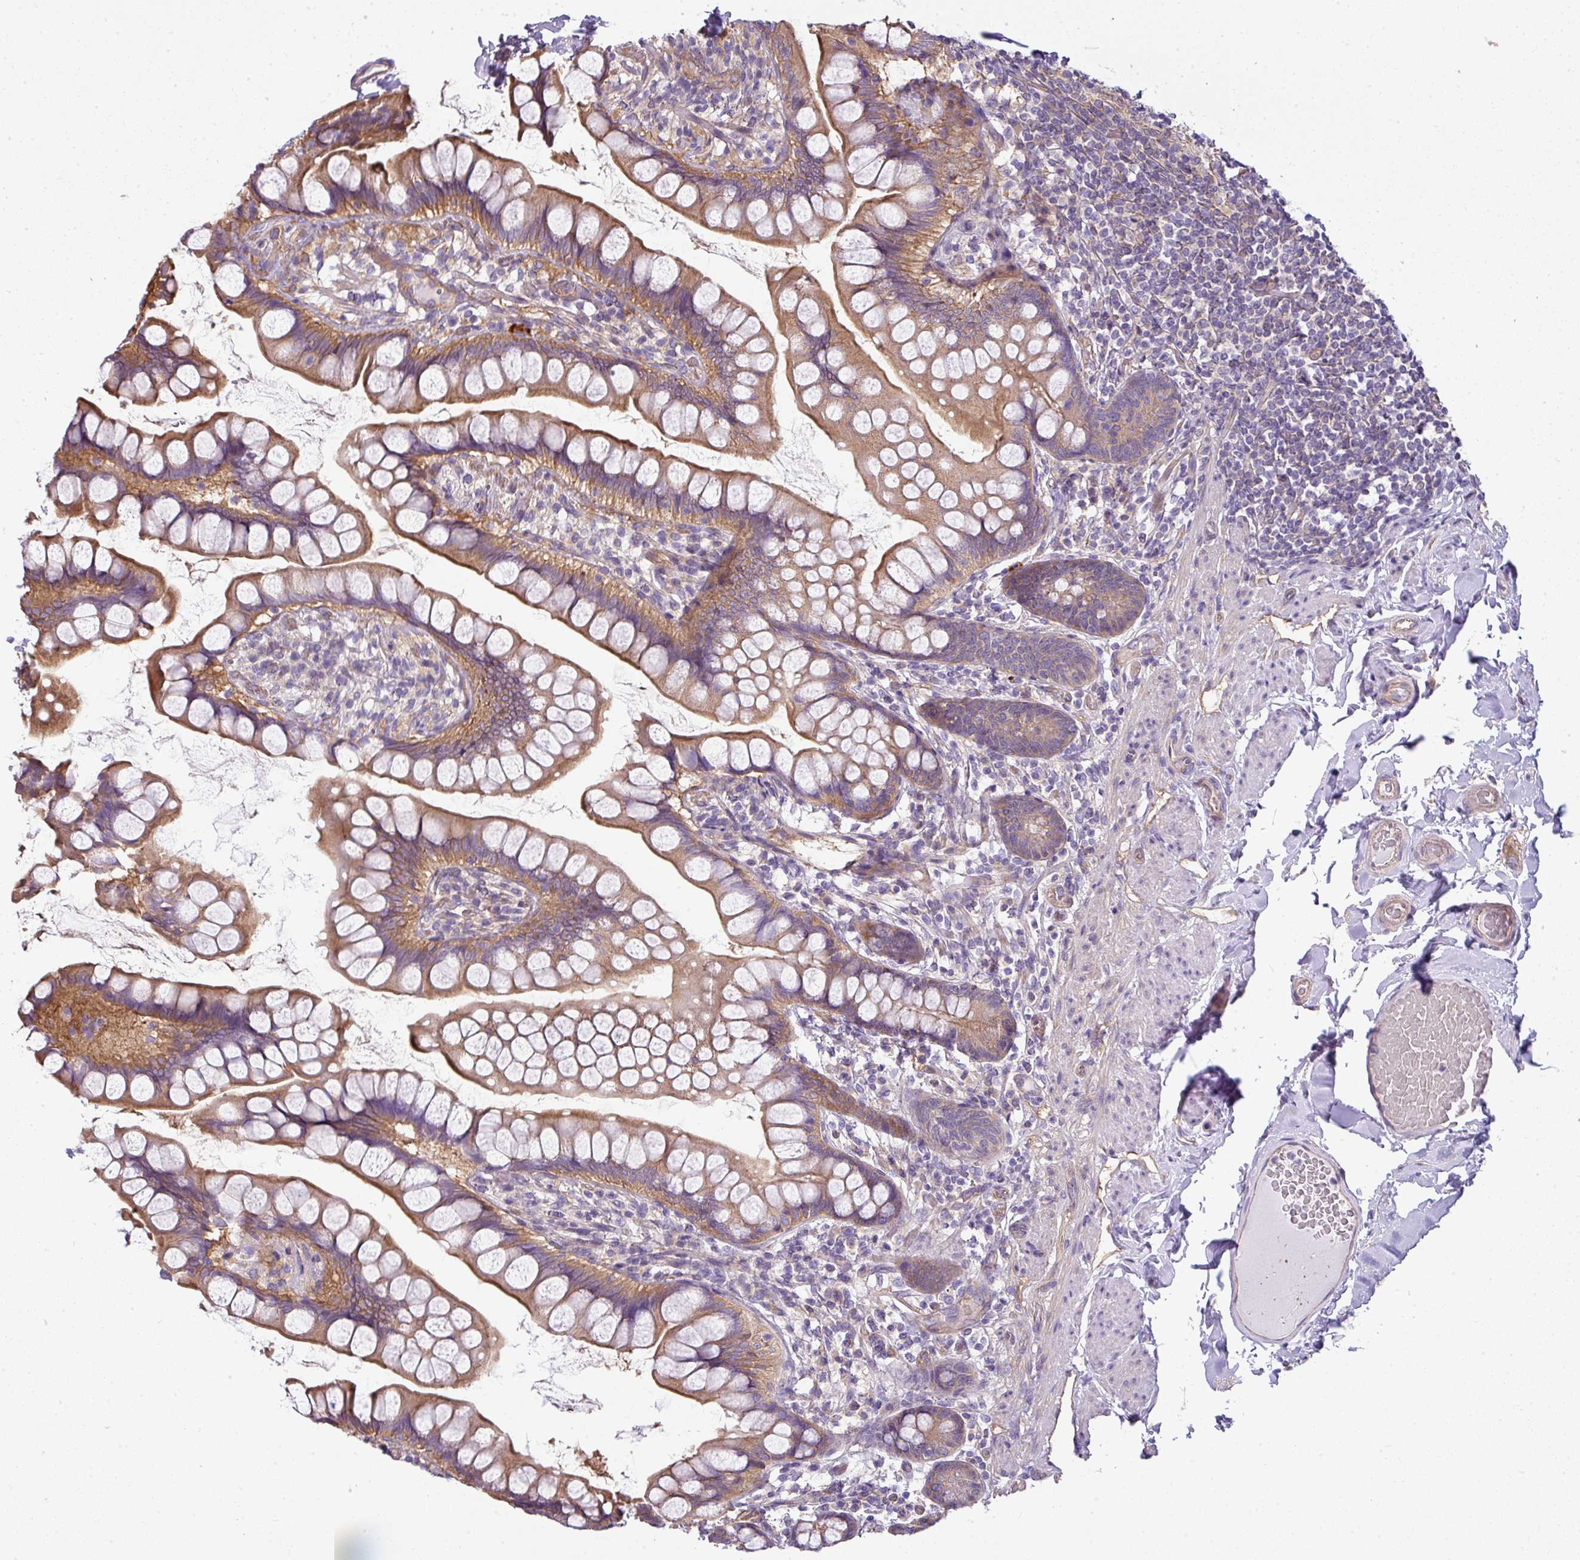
{"staining": {"intensity": "moderate", "quantity": ">75%", "location": "cytoplasmic/membranous"}, "tissue": "small intestine", "cell_type": "Glandular cells", "image_type": "normal", "snomed": [{"axis": "morphology", "description": "Normal tissue, NOS"}, {"axis": "topography", "description": "Small intestine"}], "caption": "Unremarkable small intestine displays moderate cytoplasmic/membranous staining in approximately >75% of glandular cells.", "gene": "PALS2", "patient": {"sex": "male", "age": 70}}